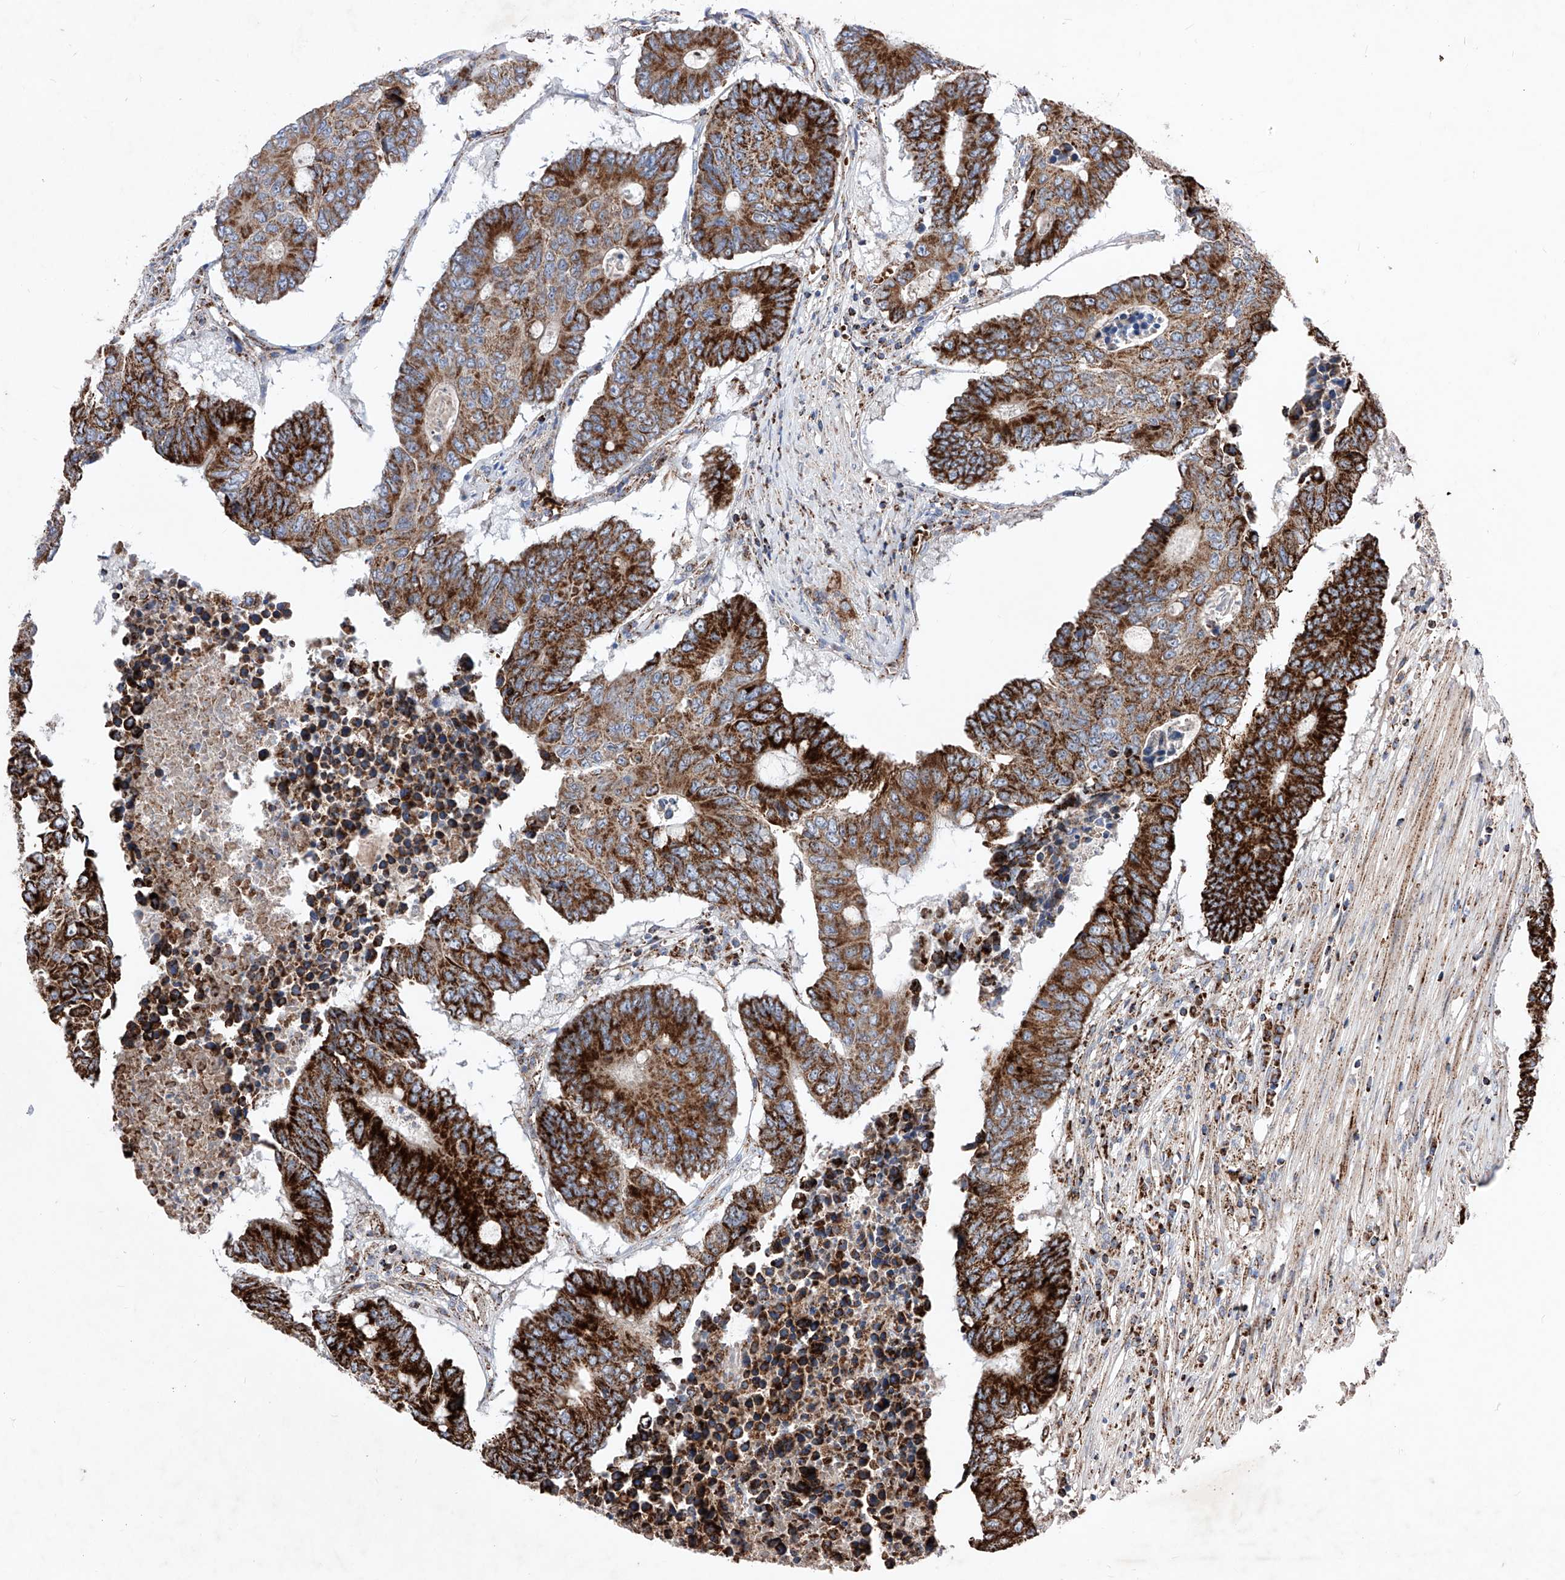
{"staining": {"intensity": "strong", "quantity": ">75%", "location": "cytoplasmic/membranous"}, "tissue": "colorectal cancer", "cell_type": "Tumor cells", "image_type": "cancer", "snomed": [{"axis": "morphology", "description": "Adenocarcinoma, NOS"}, {"axis": "topography", "description": "Colon"}], "caption": "Immunohistochemistry (DAB (3,3'-diaminobenzidine)) staining of adenocarcinoma (colorectal) reveals strong cytoplasmic/membranous protein positivity in approximately >75% of tumor cells.", "gene": "SEMA6A", "patient": {"sex": "male", "age": 87}}